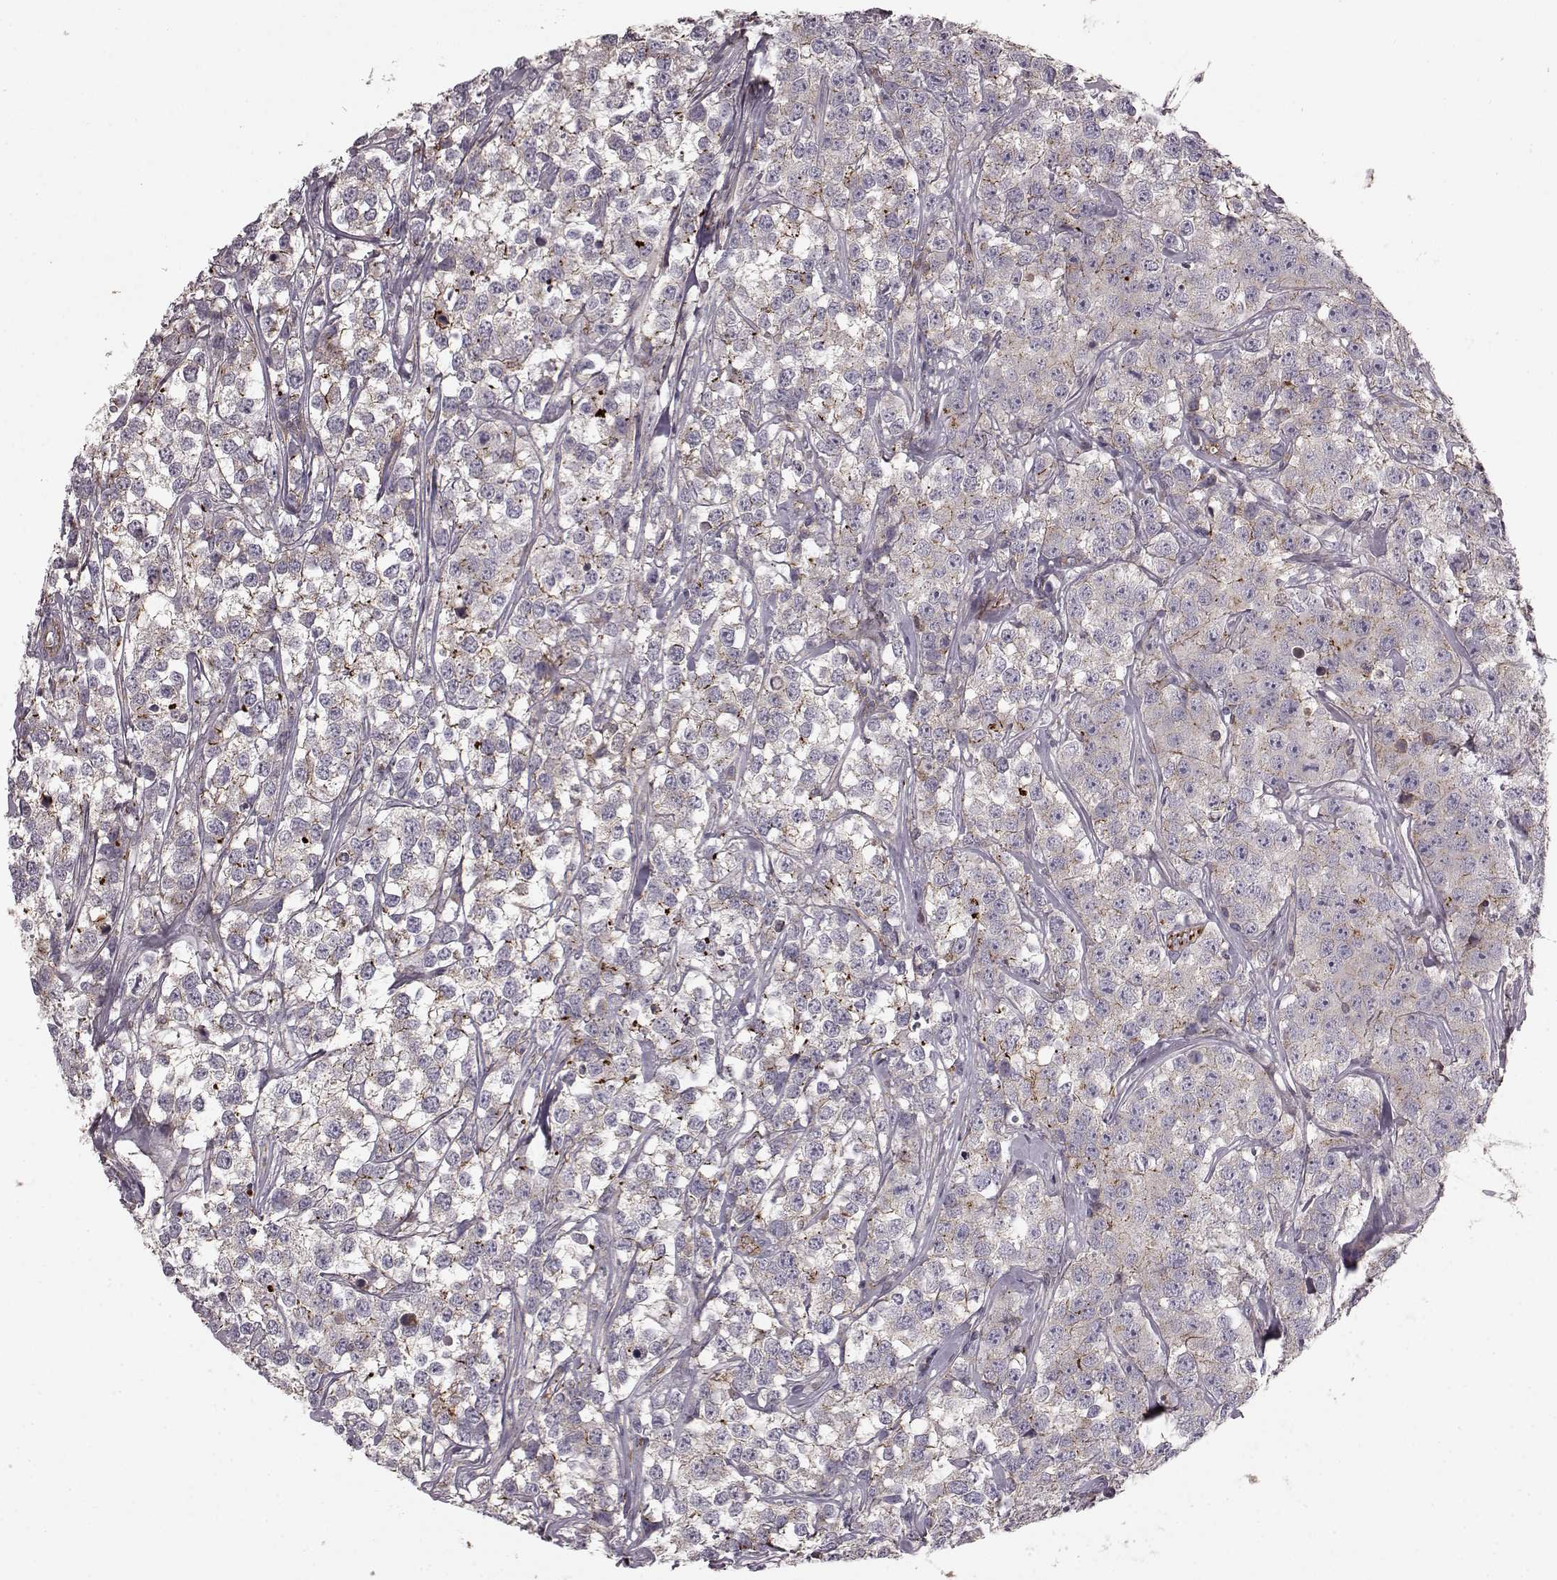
{"staining": {"intensity": "weak", "quantity": "<25%", "location": "cytoplasmic/membranous"}, "tissue": "testis cancer", "cell_type": "Tumor cells", "image_type": "cancer", "snomed": [{"axis": "morphology", "description": "Seminoma, NOS"}, {"axis": "topography", "description": "Testis"}], "caption": "Tumor cells are negative for brown protein staining in testis seminoma.", "gene": "SLC22A18", "patient": {"sex": "male", "age": 59}}